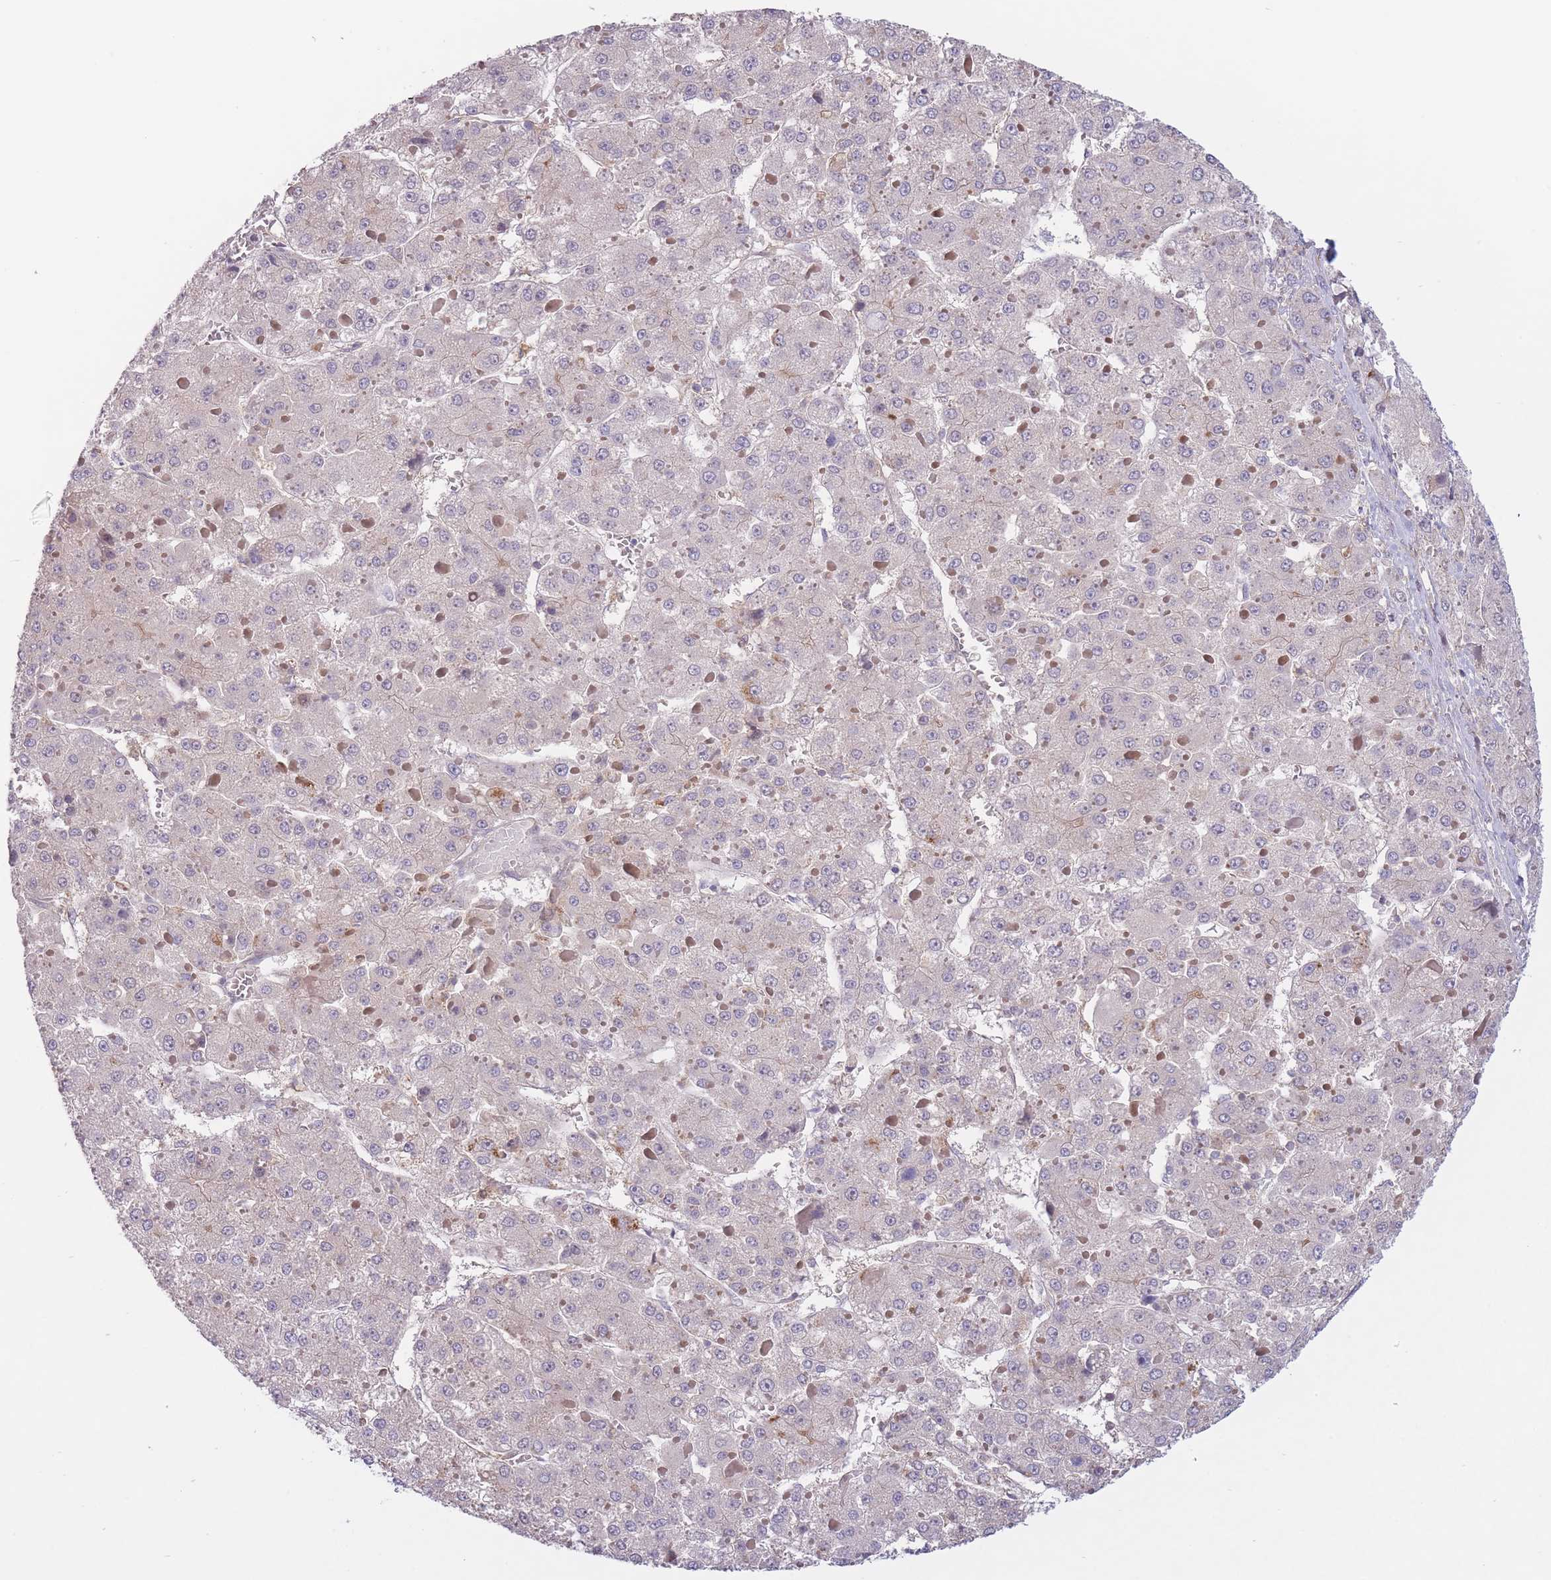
{"staining": {"intensity": "negative", "quantity": "none", "location": "none"}, "tissue": "liver cancer", "cell_type": "Tumor cells", "image_type": "cancer", "snomed": [{"axis": "morphology", "description": "Carcinoma, Hepatocellular, NOS"}, {"axis": "topography", "description": "Liver"}], "caption": "Immunohistochemistry micrograph of neoplastic tissue: hepatocellular carcinoma (liver) stained with DAB shows no significant protein expression in tumor cells. Nuclei are stained in blue.", "gene": "ZNF304", "patient": {"sex": "female", "age": 73}}